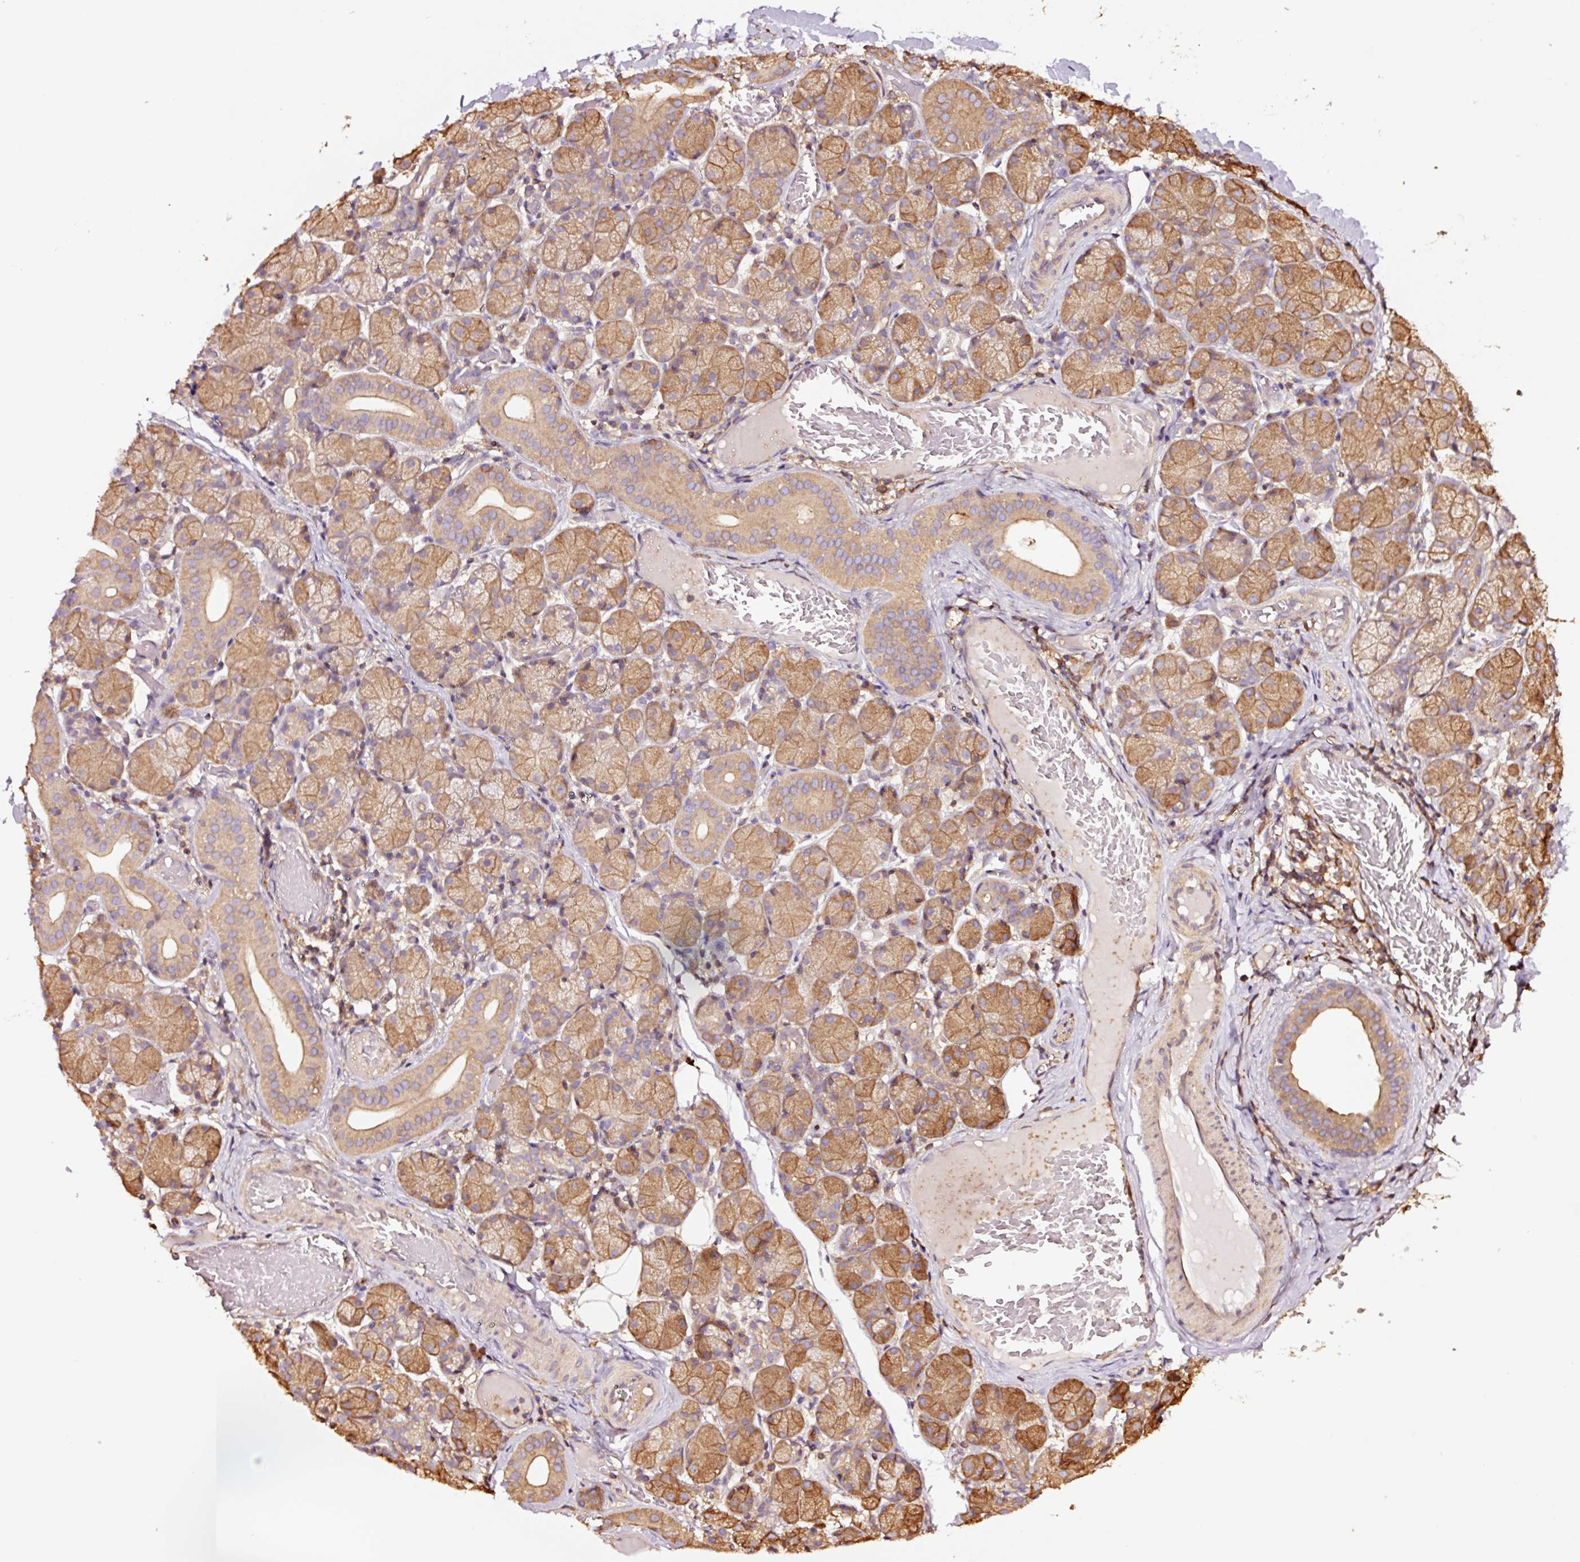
{"staining": {"intensity": "moderate", "quantity": ">75%", "location": "cytoplasmic/membranous"}, "tissue": "salivary gland", "cell_type": "Glandular cells", "image_type": "normal", "snomed": [{"axis": "morphology", "description": "Normal tissue, NOS"}, {"axis": "topography", "description": "Salivary gland"}], "caption": "Approximately >75% of glandular cells in unremarkable salivary gland reveal moderate cytoplasmic/membranous protein expression as visualized by brown immunohistochemical staining.", "gene": "METAP1", "patient": {"sex": "female", "age": 24}}